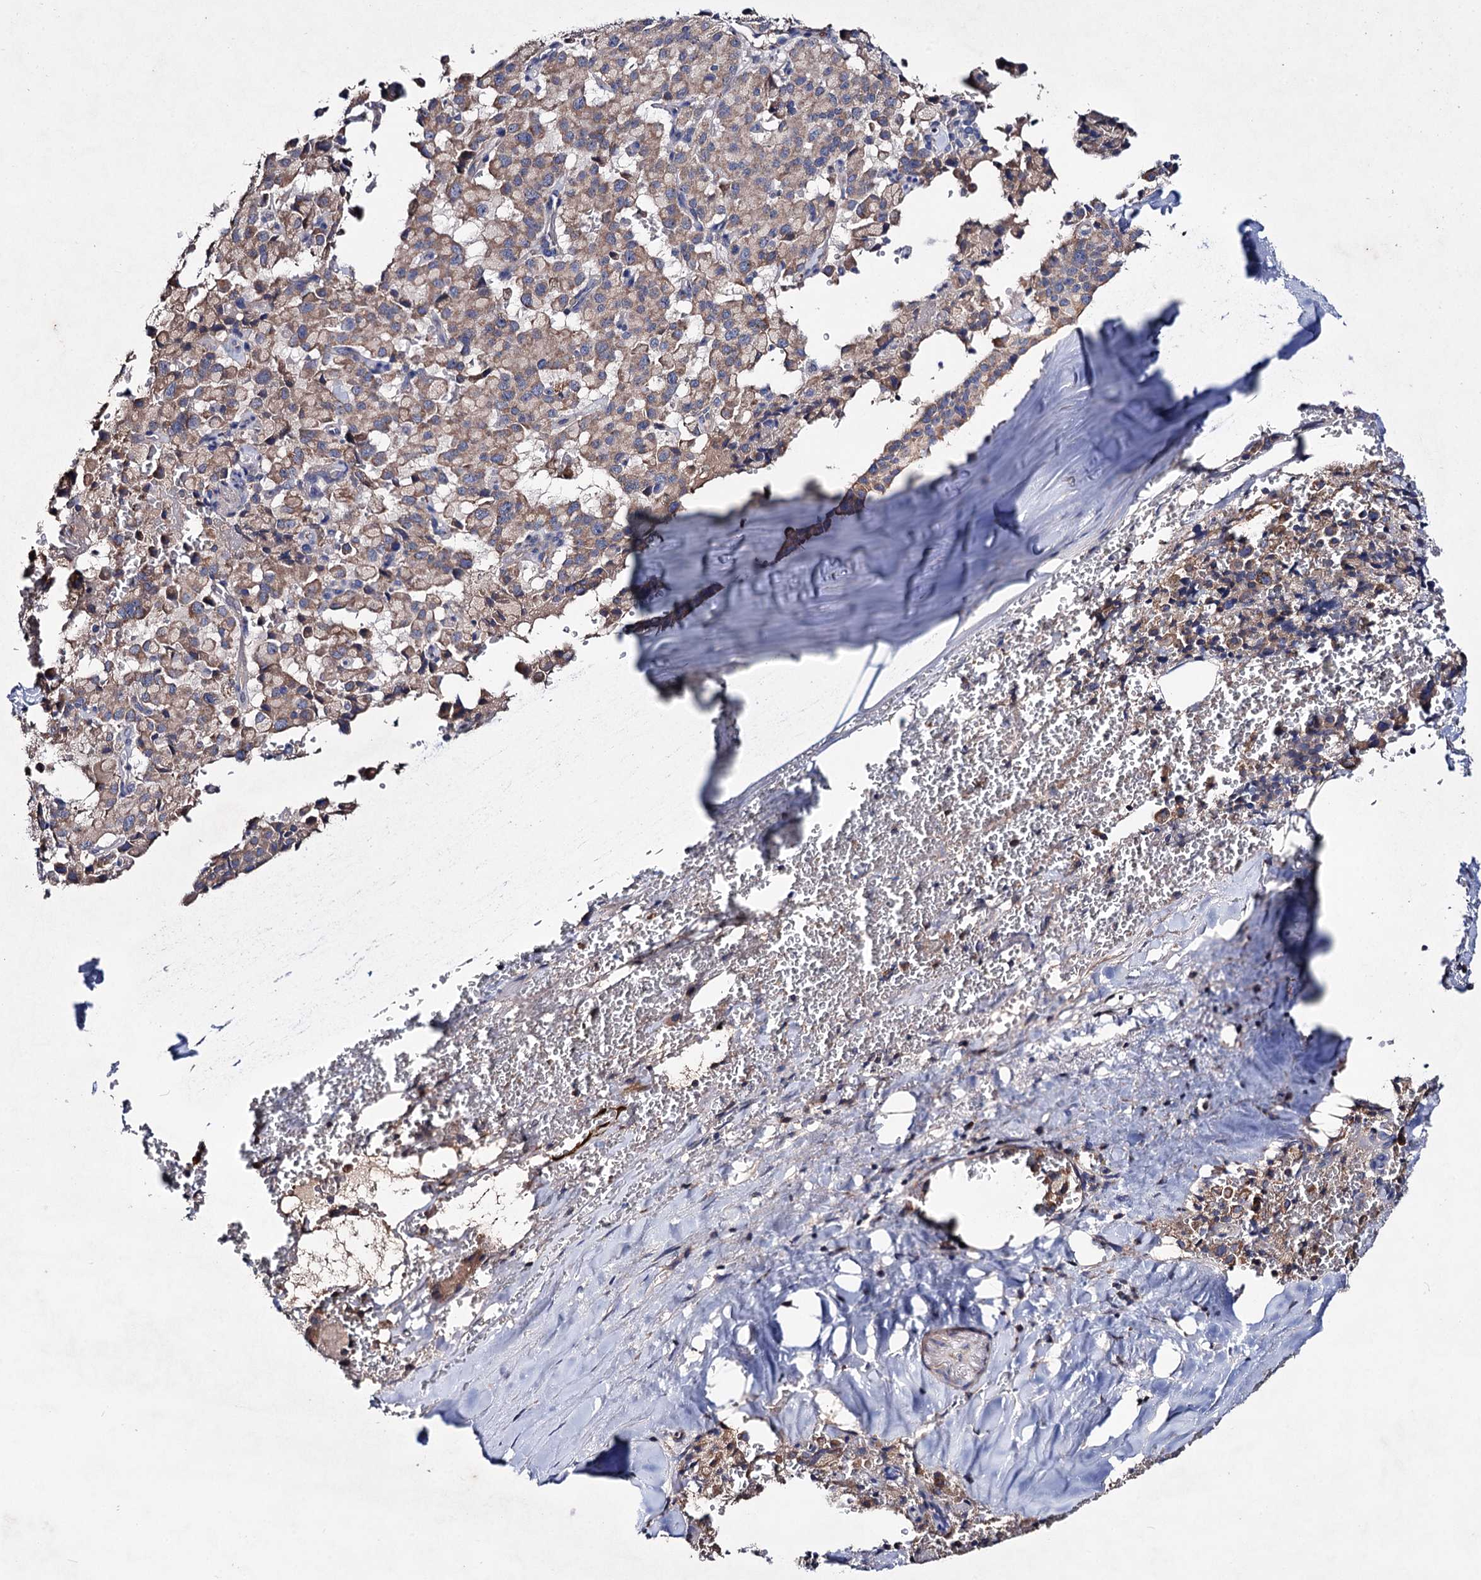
{"staining": {"intensity": "moderate", "quantity": ">75%", "location": "cytoplasmic/membranous"}, "tissue": "pancreatic cancer", "cell_type": "Tumor cells", "image_type": "cancer", "snomed": [{"axis": "morphology", "description": "Adenocarcinoma, NOS"}, {"axis": "topography", "description": "Pancreas"}], "caption": "Protein staining displays moderate cytoplasmic/membranous positivity in about >75% of tumor cells in pancreatic cancer. (IHC, brightfield microscopy, high magnification).", "gene": "CLPB", "patient": {"sex": "male", "age": 65}}